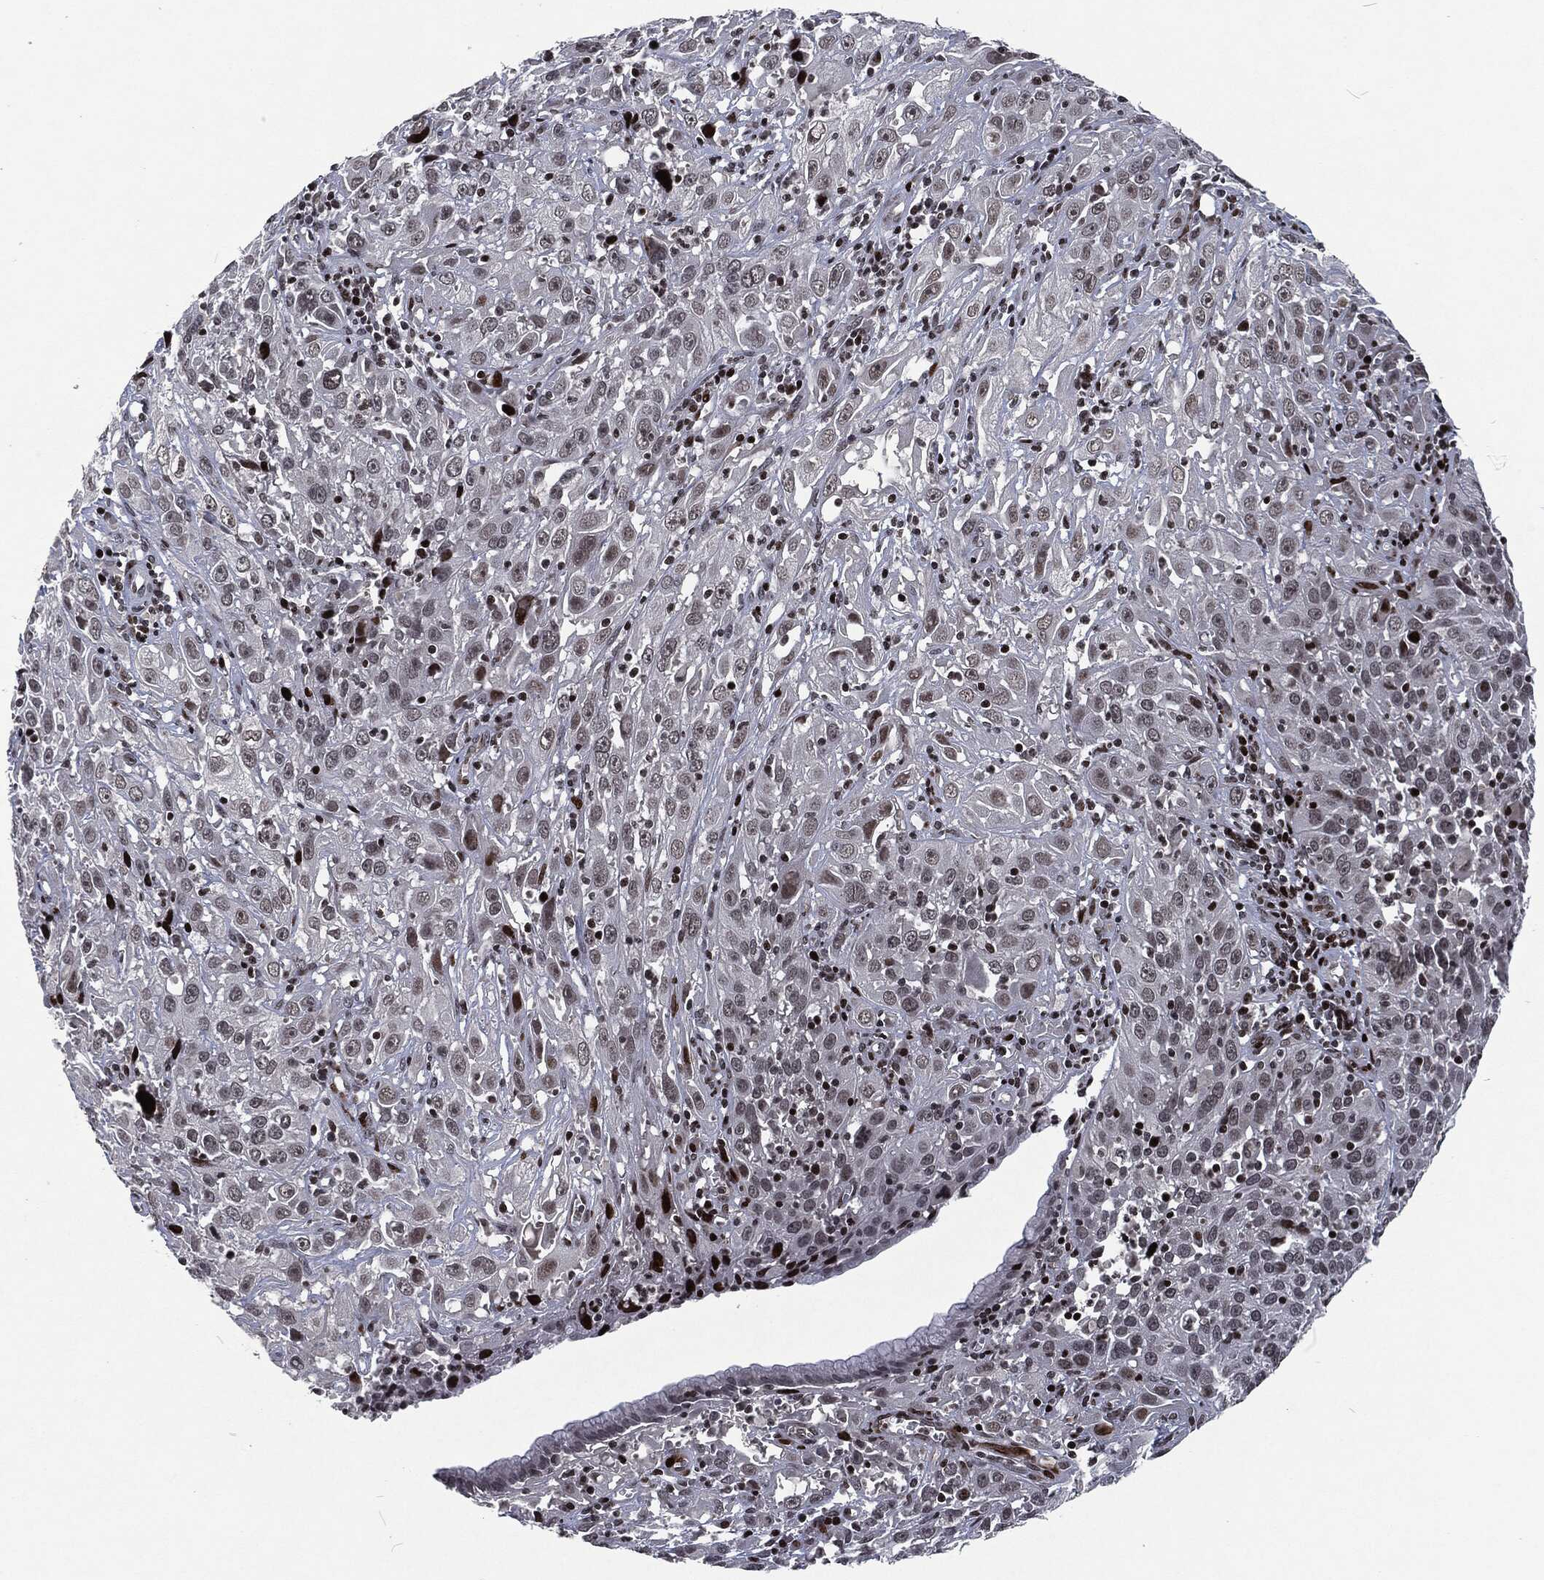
{"staining": {"intensity": "negative", "quantity": "none", "location": "none"}, "tissue": "cervical cancer", "cell_type": "Tumor cells", "image_type": "cancer", "snomed": [{"axis": "morphology", "description": "Squamous cell carcinoma, NOS"}, {"axis": "topography", "description": "Cervix"}], "caption": "This is a image of immunohistochemistry staining of squamous cell carcinoma (cervical), which shows no expression in tumor cells.", "gene": "EGFR", "patient": {"sex": "female", "age": 32}}